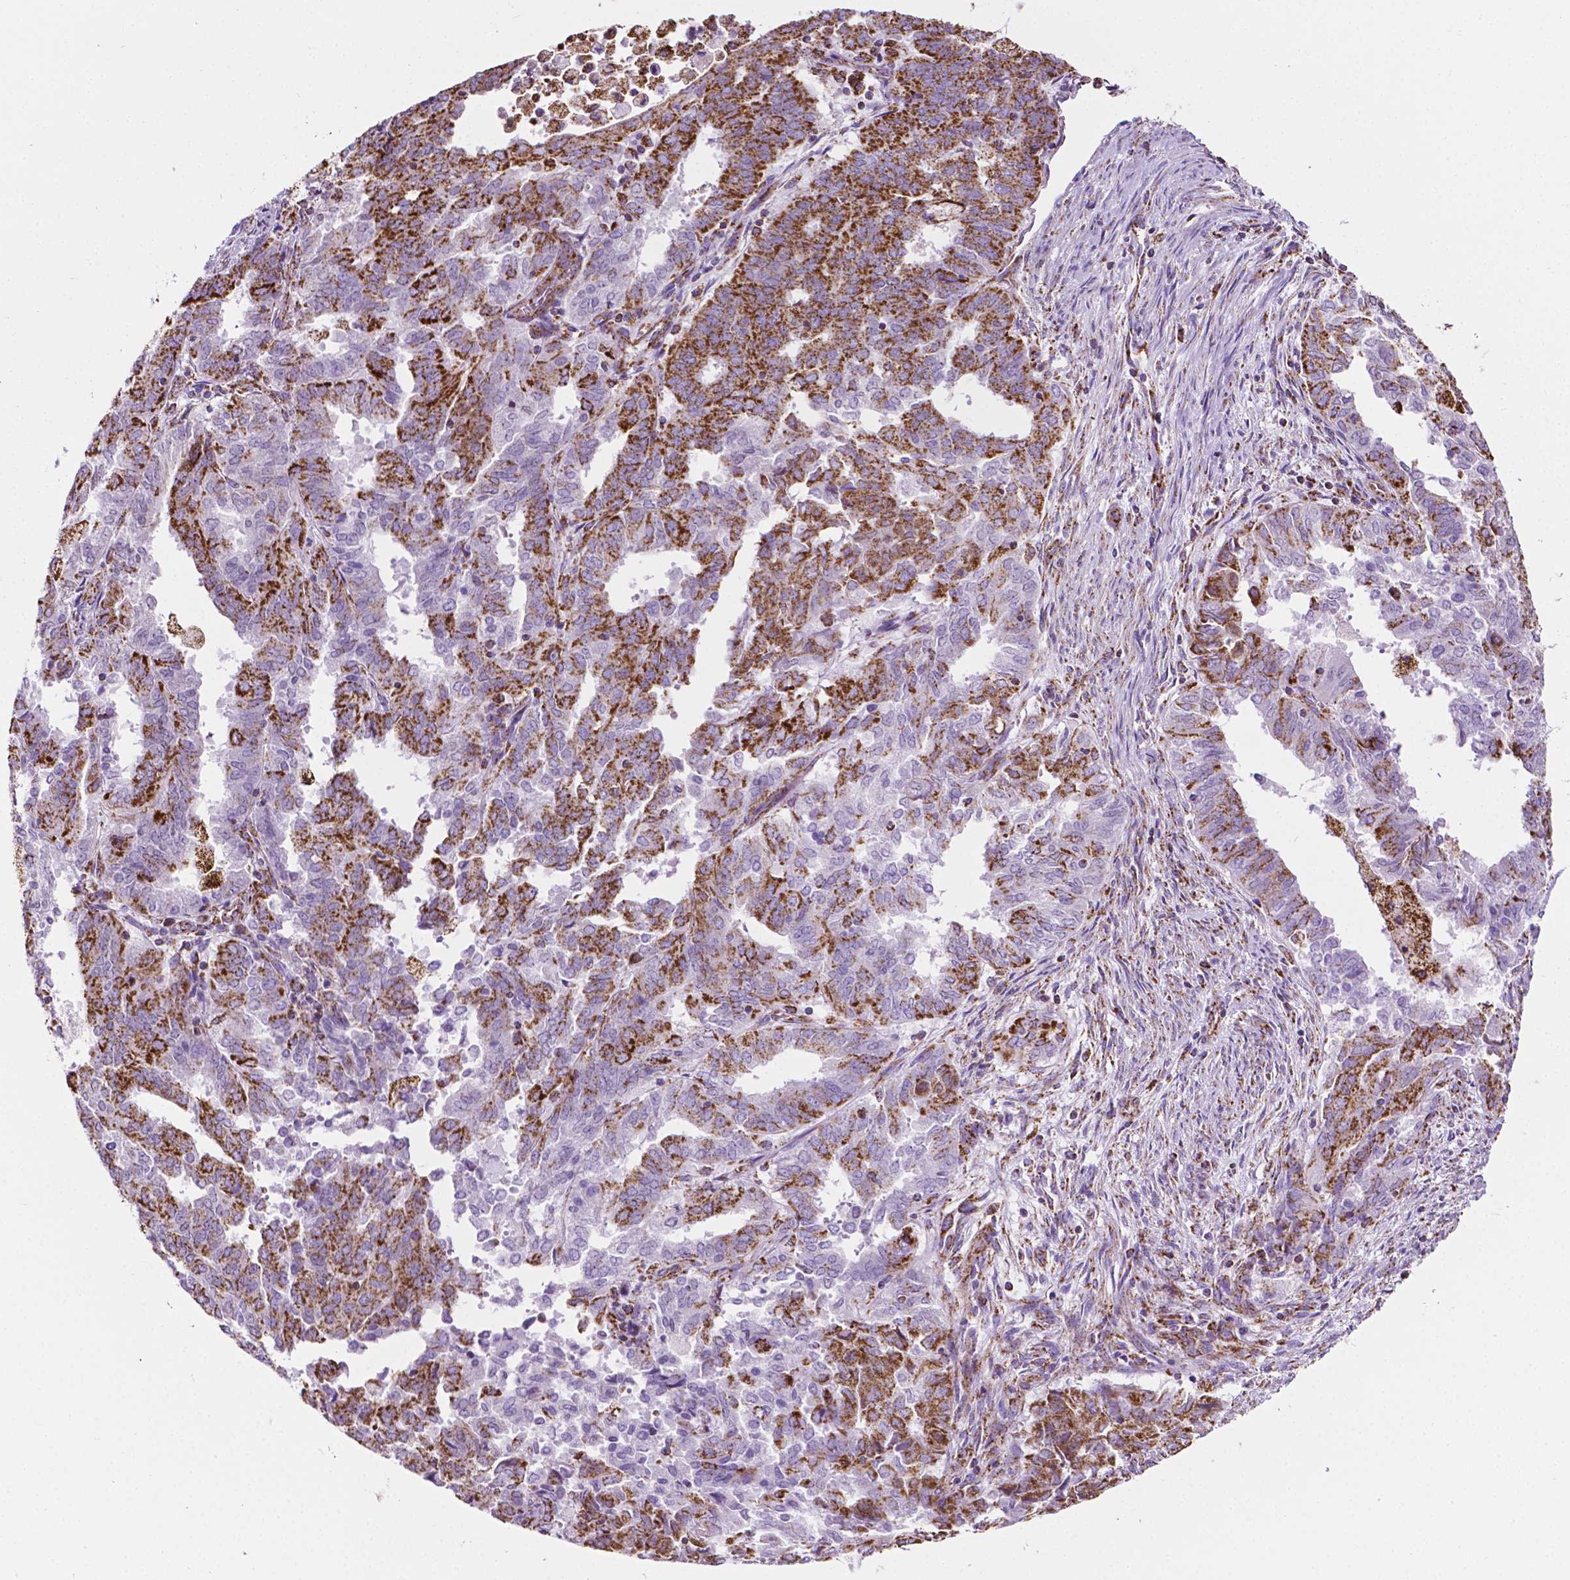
{"staining": {"intensity": "strong", "quantity": "25%-75%", "location": "cytoplasmic/membranous"}, "tissue": "endometrial cancer", "cell_type": "Tumor cells", "image_type": "cancer", "snomed": [{"axis": "morphology", "description": "Adenocarcinoma, NOS"}, {"axis": "topography", "description": "Endometrium"}], "caption": "This is an image of IHC staining of endometrial cancer, which shows strong staining in the cytoplasmic/membranous of tumor cells.", "gene": "RMDN3", "patient": {"sex": "female", "age": 72}}